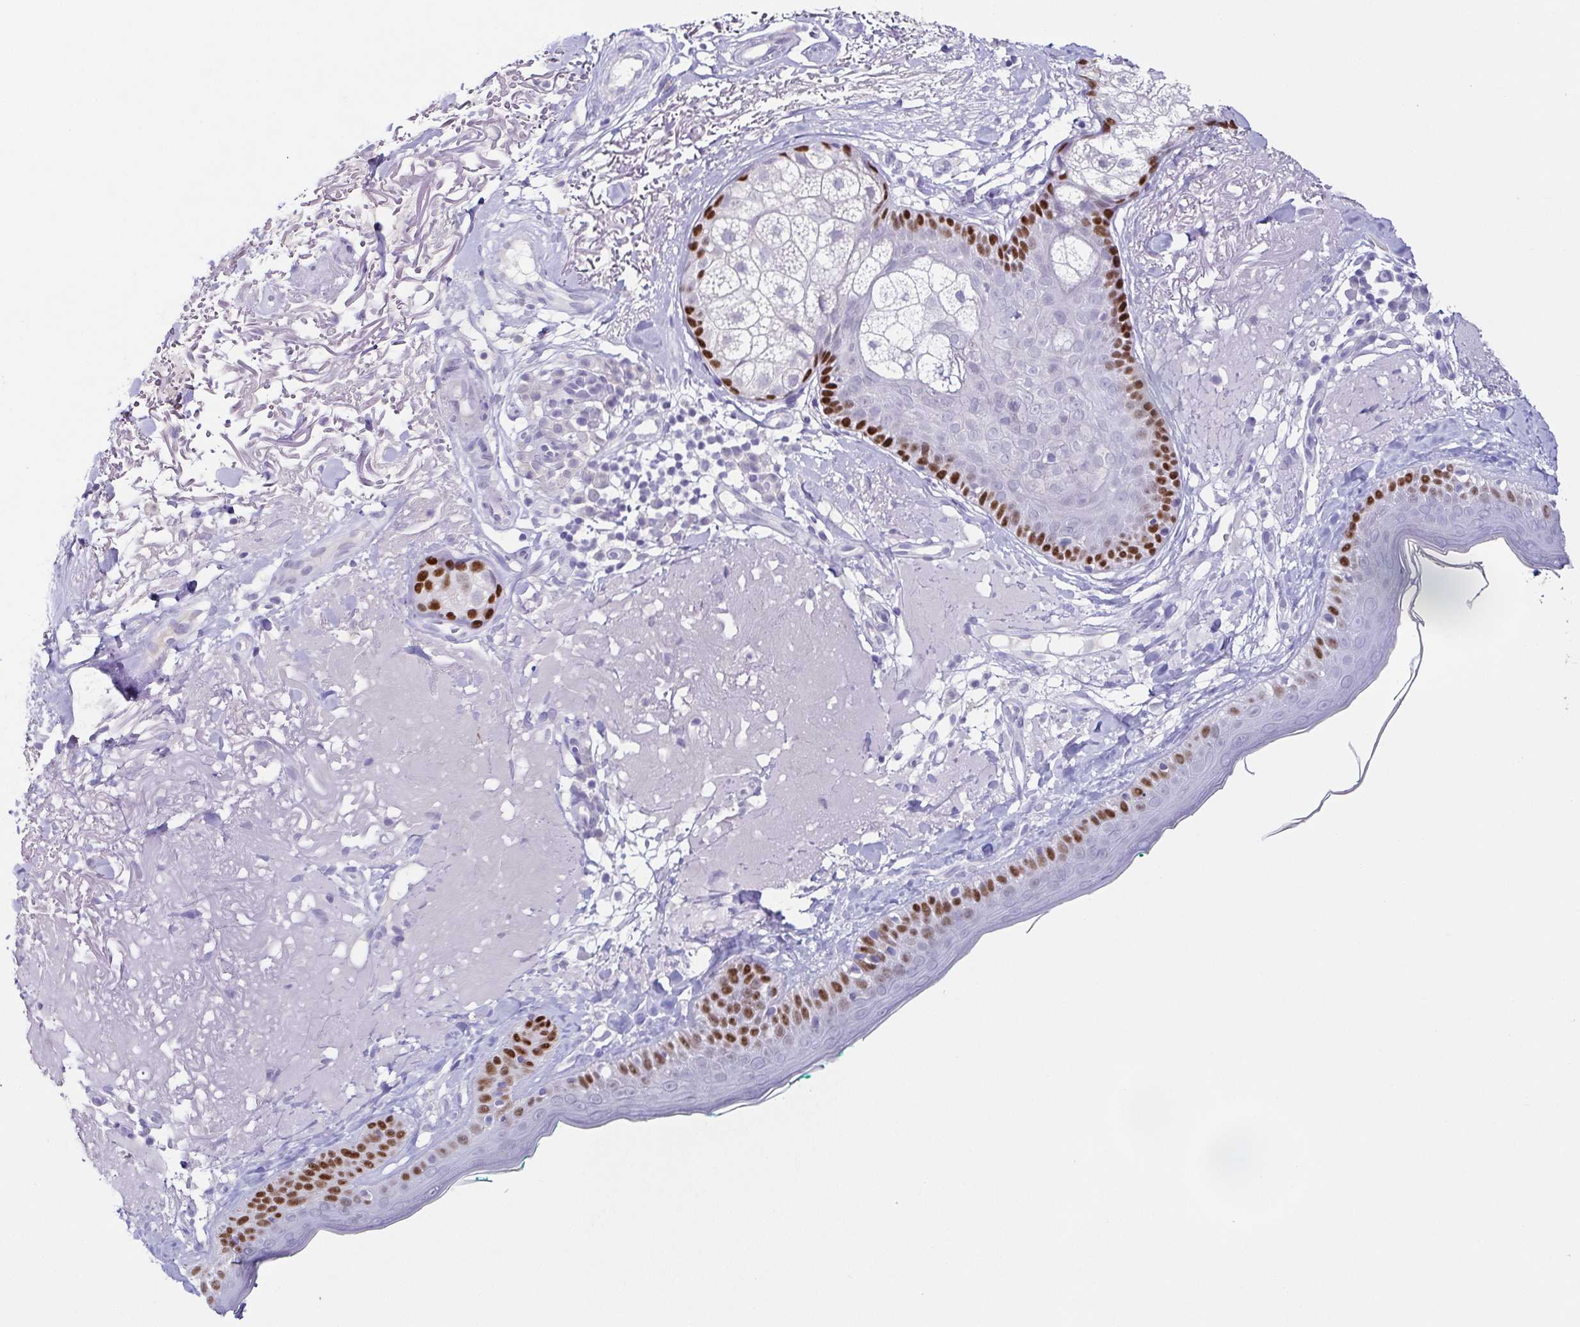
{"staining": {"intensity": "negative", "quantity": "none", "location": "none"}, "tissue": "skin", "cell_type": "Fibroblasts", "image_type": "normal", "snomed": [{"axis": "morphology", "description": "Normal tissue, NOS"}, {"axis": "topography", "description": "Skin"}], "caption": "Immunohistochemistry (IHC) of normal human skin reveals no staining in fibroblasts.", "gene": "TP73", "patient": {"sex": "male", "age": 73}}